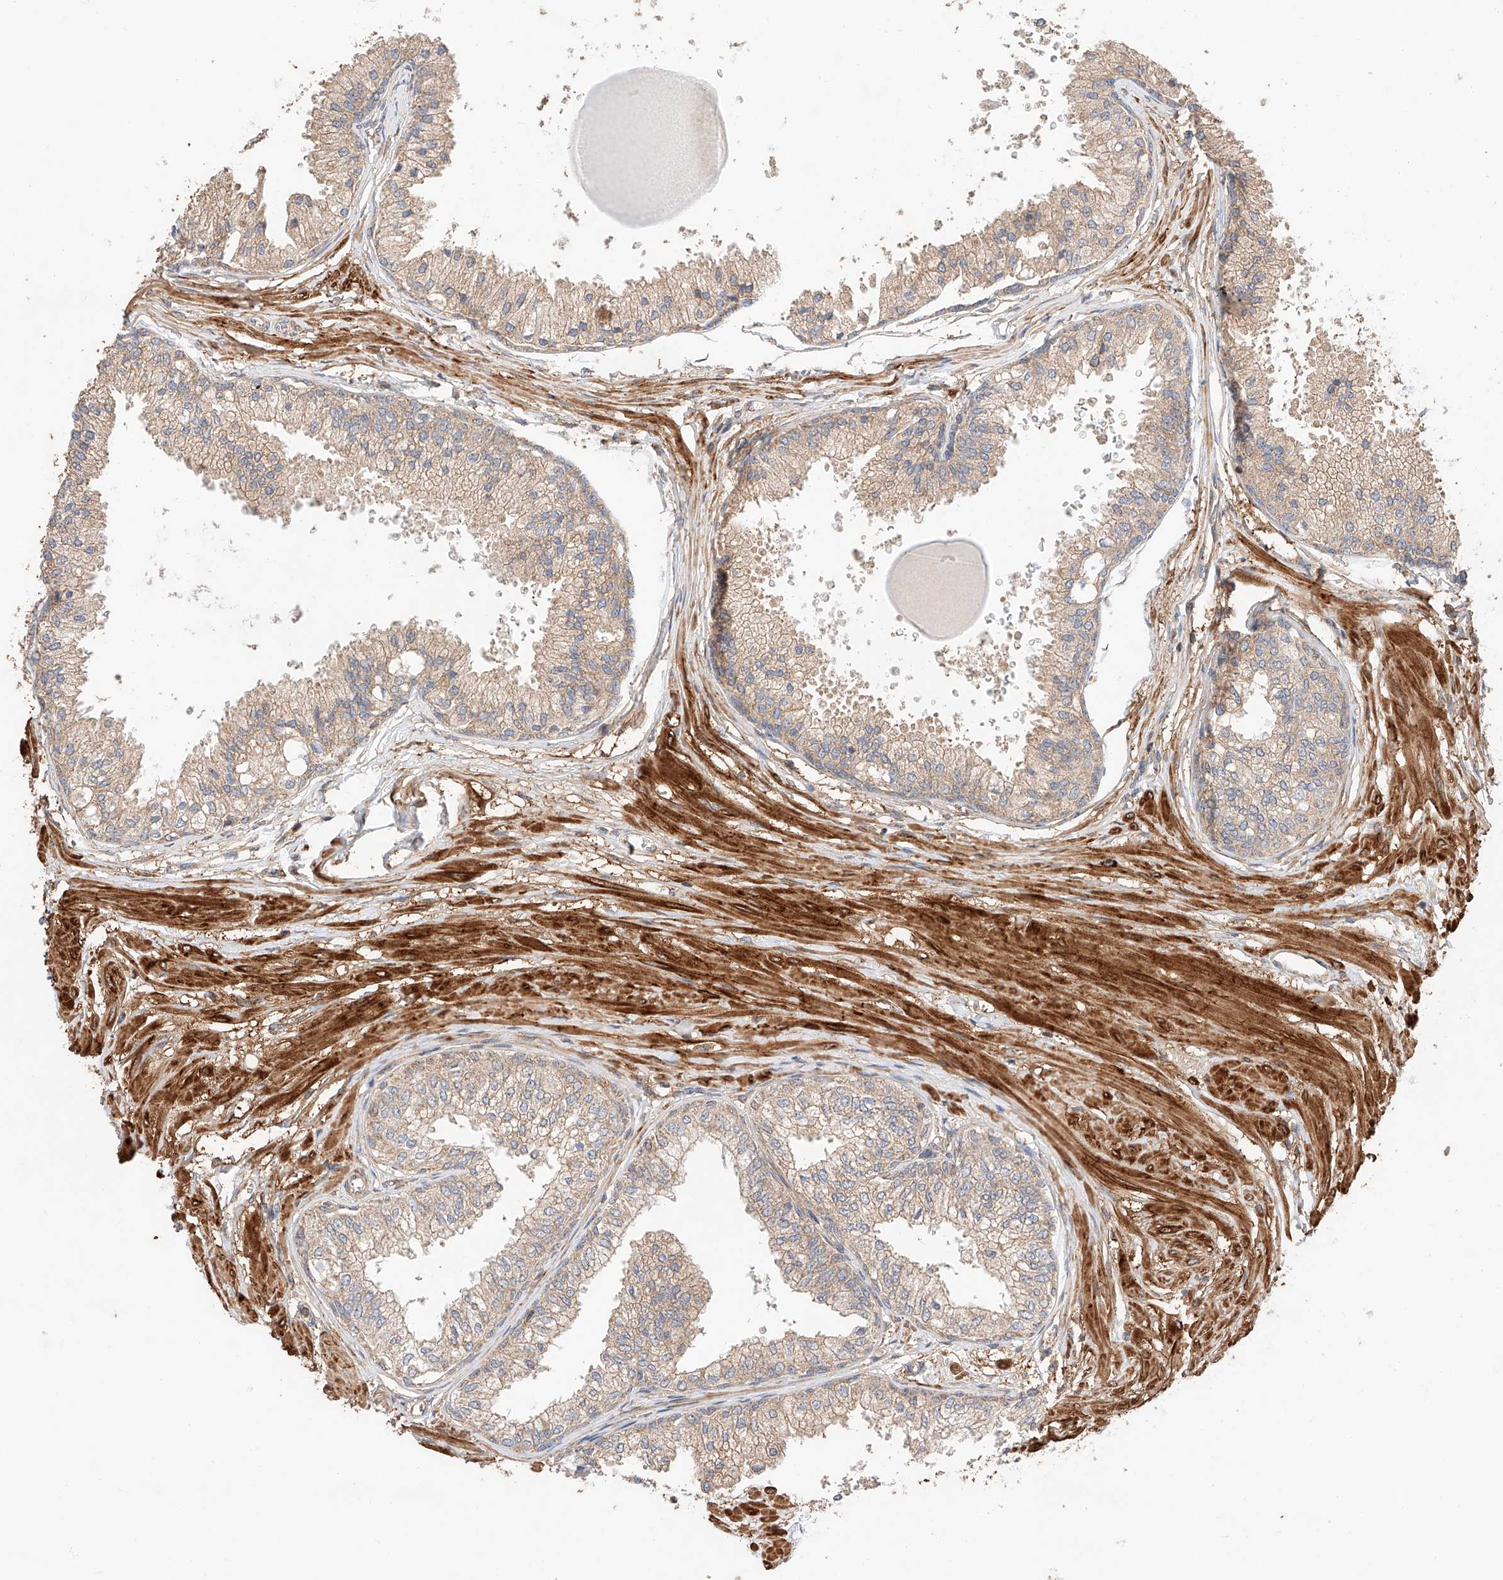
{"staining": {"intensity": "weak", "quantity": ">75%", "location": "cytoplasmic/membranous"}, "tissue": "prostate", "cell_type": "Glandular cells", "image_type": "normal", "snomed": [{"axis": "morphology", "description": "Normal tissue, NOS"}, {"axis": "topography", "description": "Prostate"}], "caption": "High-magnification brightfield microscopy of benign prostate stained with DAB (brown) and counterstained with hematoxylin (blue). glandular cells exhibit weak cytoplasmic/membranous positivity is seen in approximately>75% of cells. Ihc stains the protein of interest in brown and the nuclei are stained blue.", "gene": "RAB23", "patient": {"sex": "male", "age": 48}}